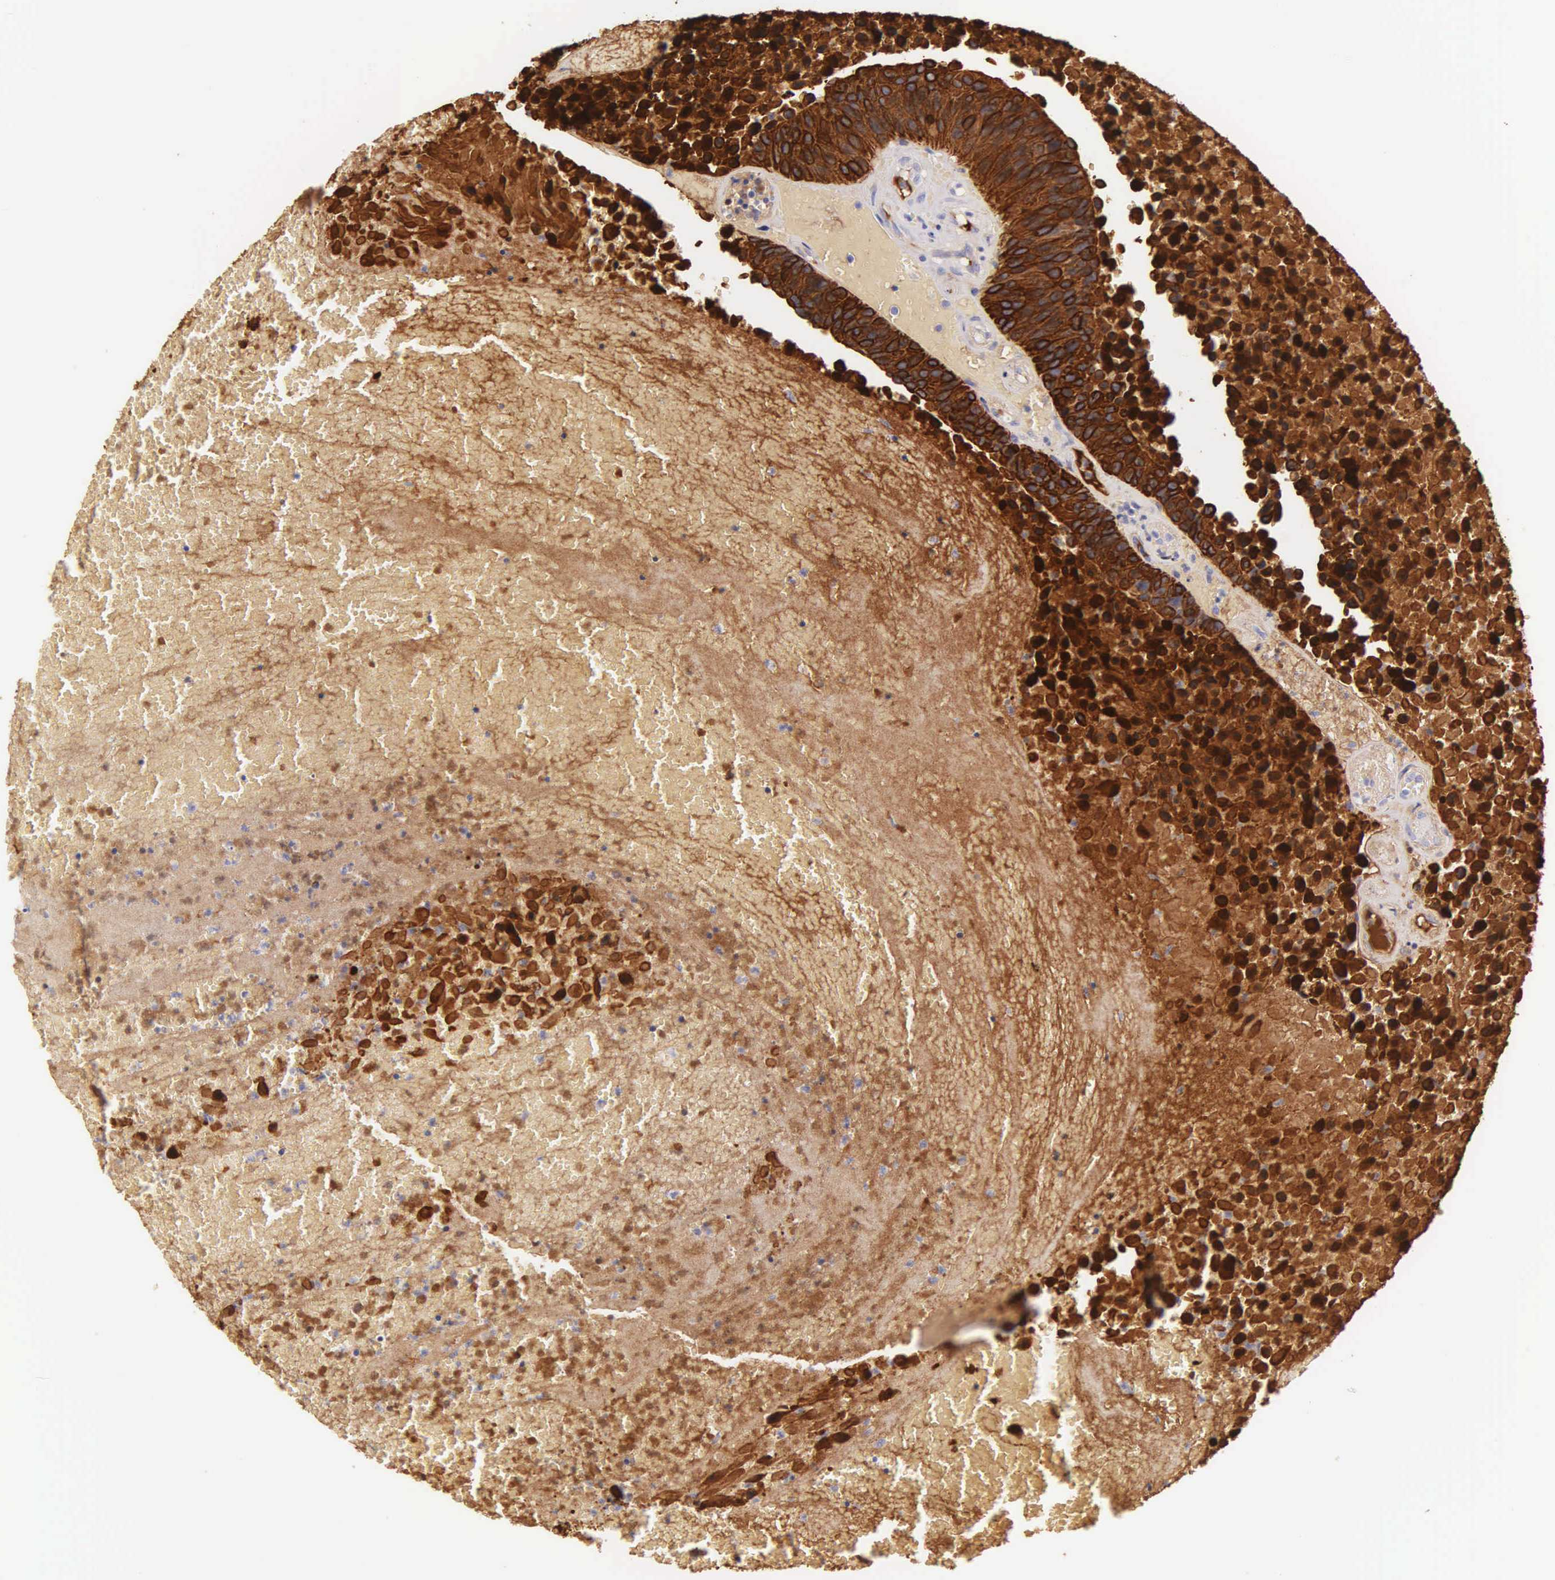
{"staining": {"intensity": "strong", "quantity": ">75%", "location": "cytoplasmic/membranous"}, "tissue": "urothelial cancer", "cell_type": "Tumor cells", "image_type": "cancer", "snomed": [{"axis": "morphology", "description": "Urothelial carcinoma, High grade"}, {"axis": "topography", "description": "Urinary bladder"}], "caption": "A photomicrograph of urothelial cancer stained for a protein shows strong cytoplasmic/membranous brown staining in tumor cells. (Brightfield microscopy of DAB IHC at high magnification).", "gene": "KRT17", "patient": {"sex": "male", "age": 66}}